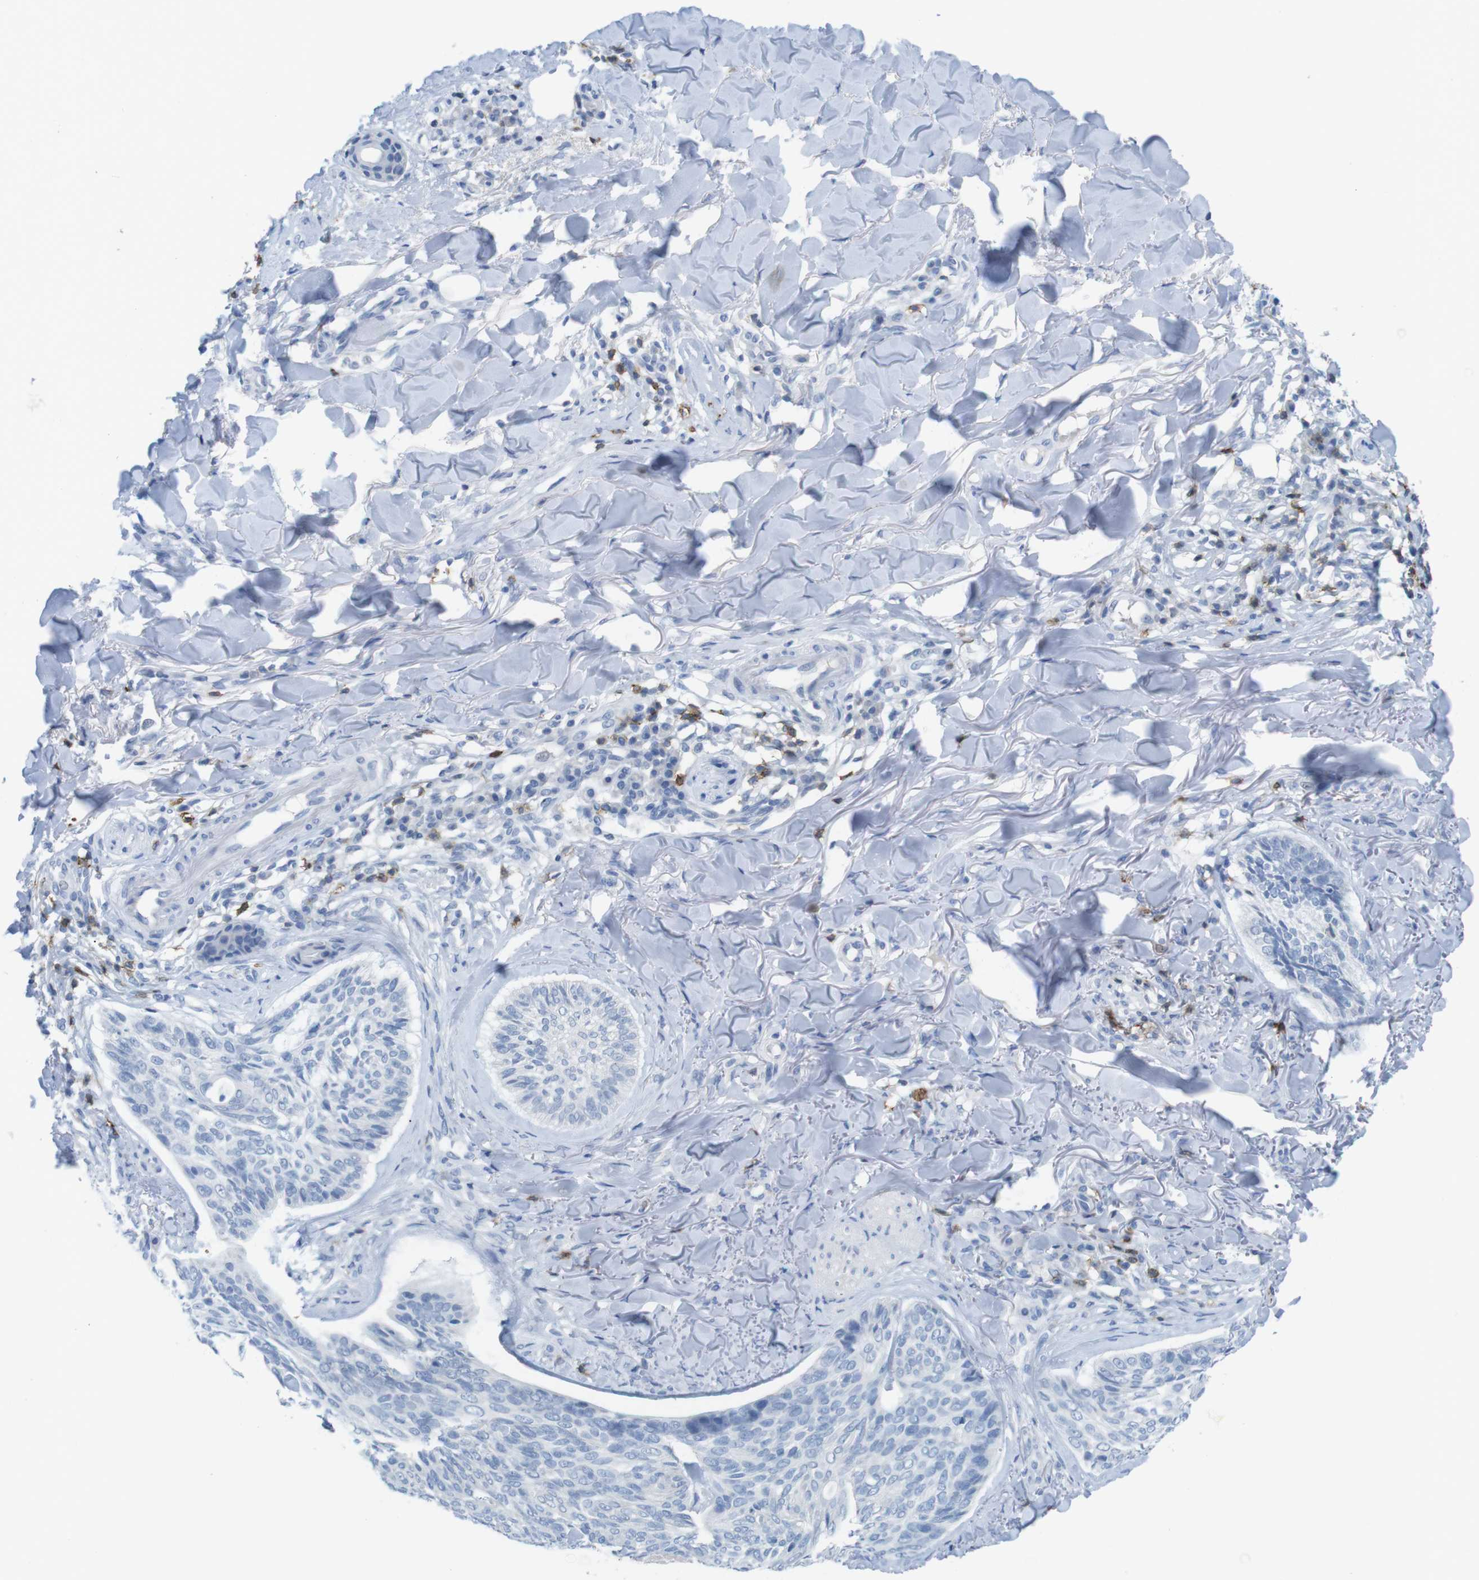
{"staining": {"intensity": "negative", "quantity": "none", "location": "none"}, "tissue": "skin cancer", "cell_type": "Tumor cells", "image_type": "cancer", "snomed": [{"axis": "morphology", "description": "Basal cell carcinoma"}, {"axis": "topography", "description": "Skin"}], "caption": "An immunohistochemistry (IHC) photomicrograph of basal cell carcinoma (skin) is shown. There is no staining in tumor cells of basal cell carcinoma (skin).", "gene": "CD5", "patient": {"sex": "male", "age": 43}}